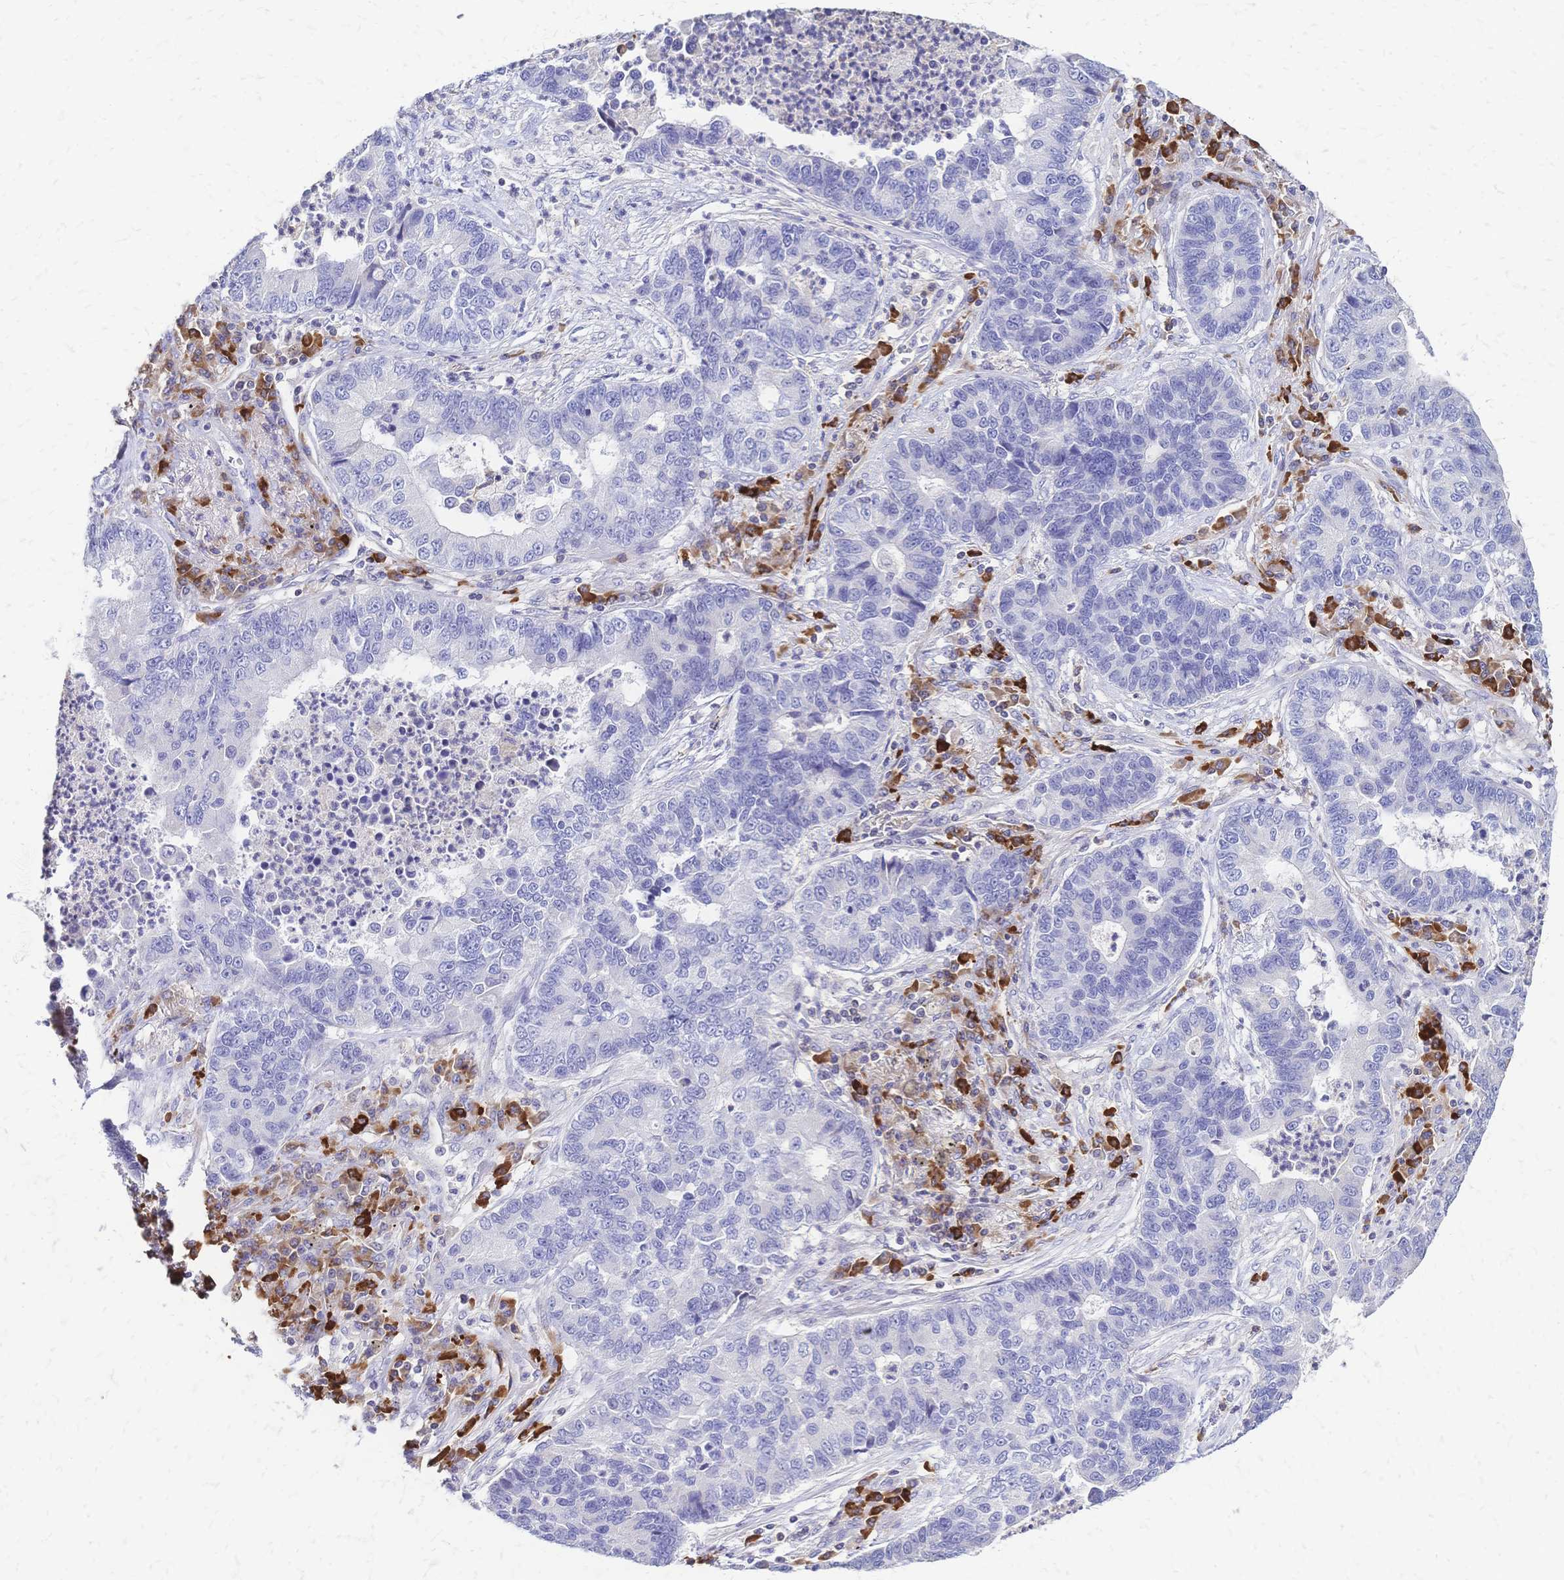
{"staining": {"intensity": "negative", "quantity": "none", "location": "none"}, "tissue": "lung cancer", "cell_type": "Tumor cells", "image_type": "cancer", "snomed": [{"axis": "morphology", "description": "Adenocarcinoma, NOS"}, {"axis": "topography", "description": "Lung"}], "caption": "This is a micrograph of IHC staining of lung adenocarcinoma, which shows no staining in tumor cells.", "gene": "IL2RA", "patient": {"sex": "female", "age": 57}}